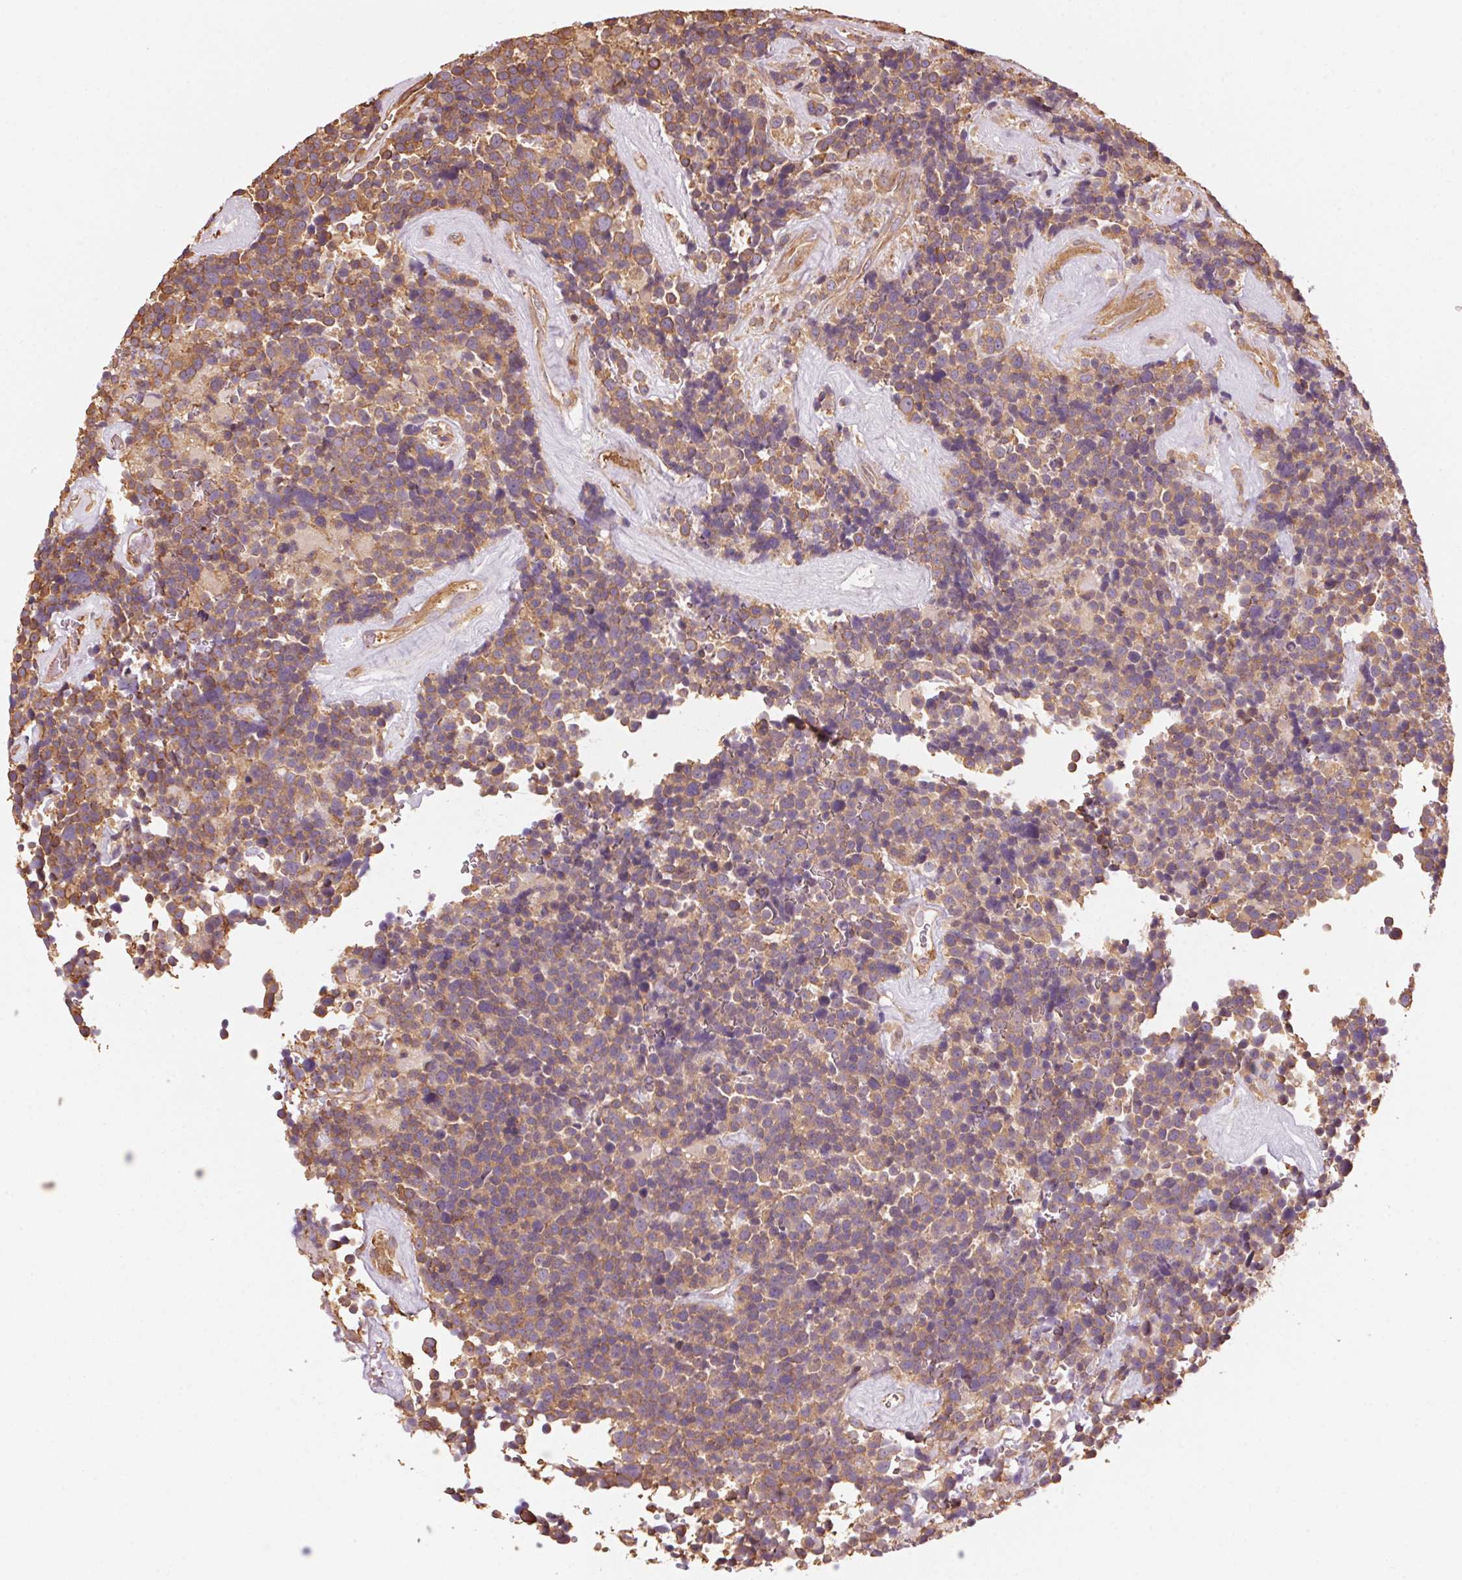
{"staining": {"intensity": "weak", "quantity": ">75%", "location": "cytoplasmic/membranous"}, "tissue": "glioma", "cell_type": "Tumor cells", "image_type": "cancer", "snomed": [{"axis": "morphology", "description": "Glioma, malignant, High grade"}, {"axis": "topography", "description": "Brain"}], "caption": "Protein expression analysis of malignant glioma (high-grade) displays weak cytoplasmic/membranous expression in about >75% of tumor cells. (Stains: DAB in brown, nuclei in blue, Microscopy: brightfield microscopy at high magnification).", "gene": "QDPR", "patient": {"sex": "male", "age": 33}}